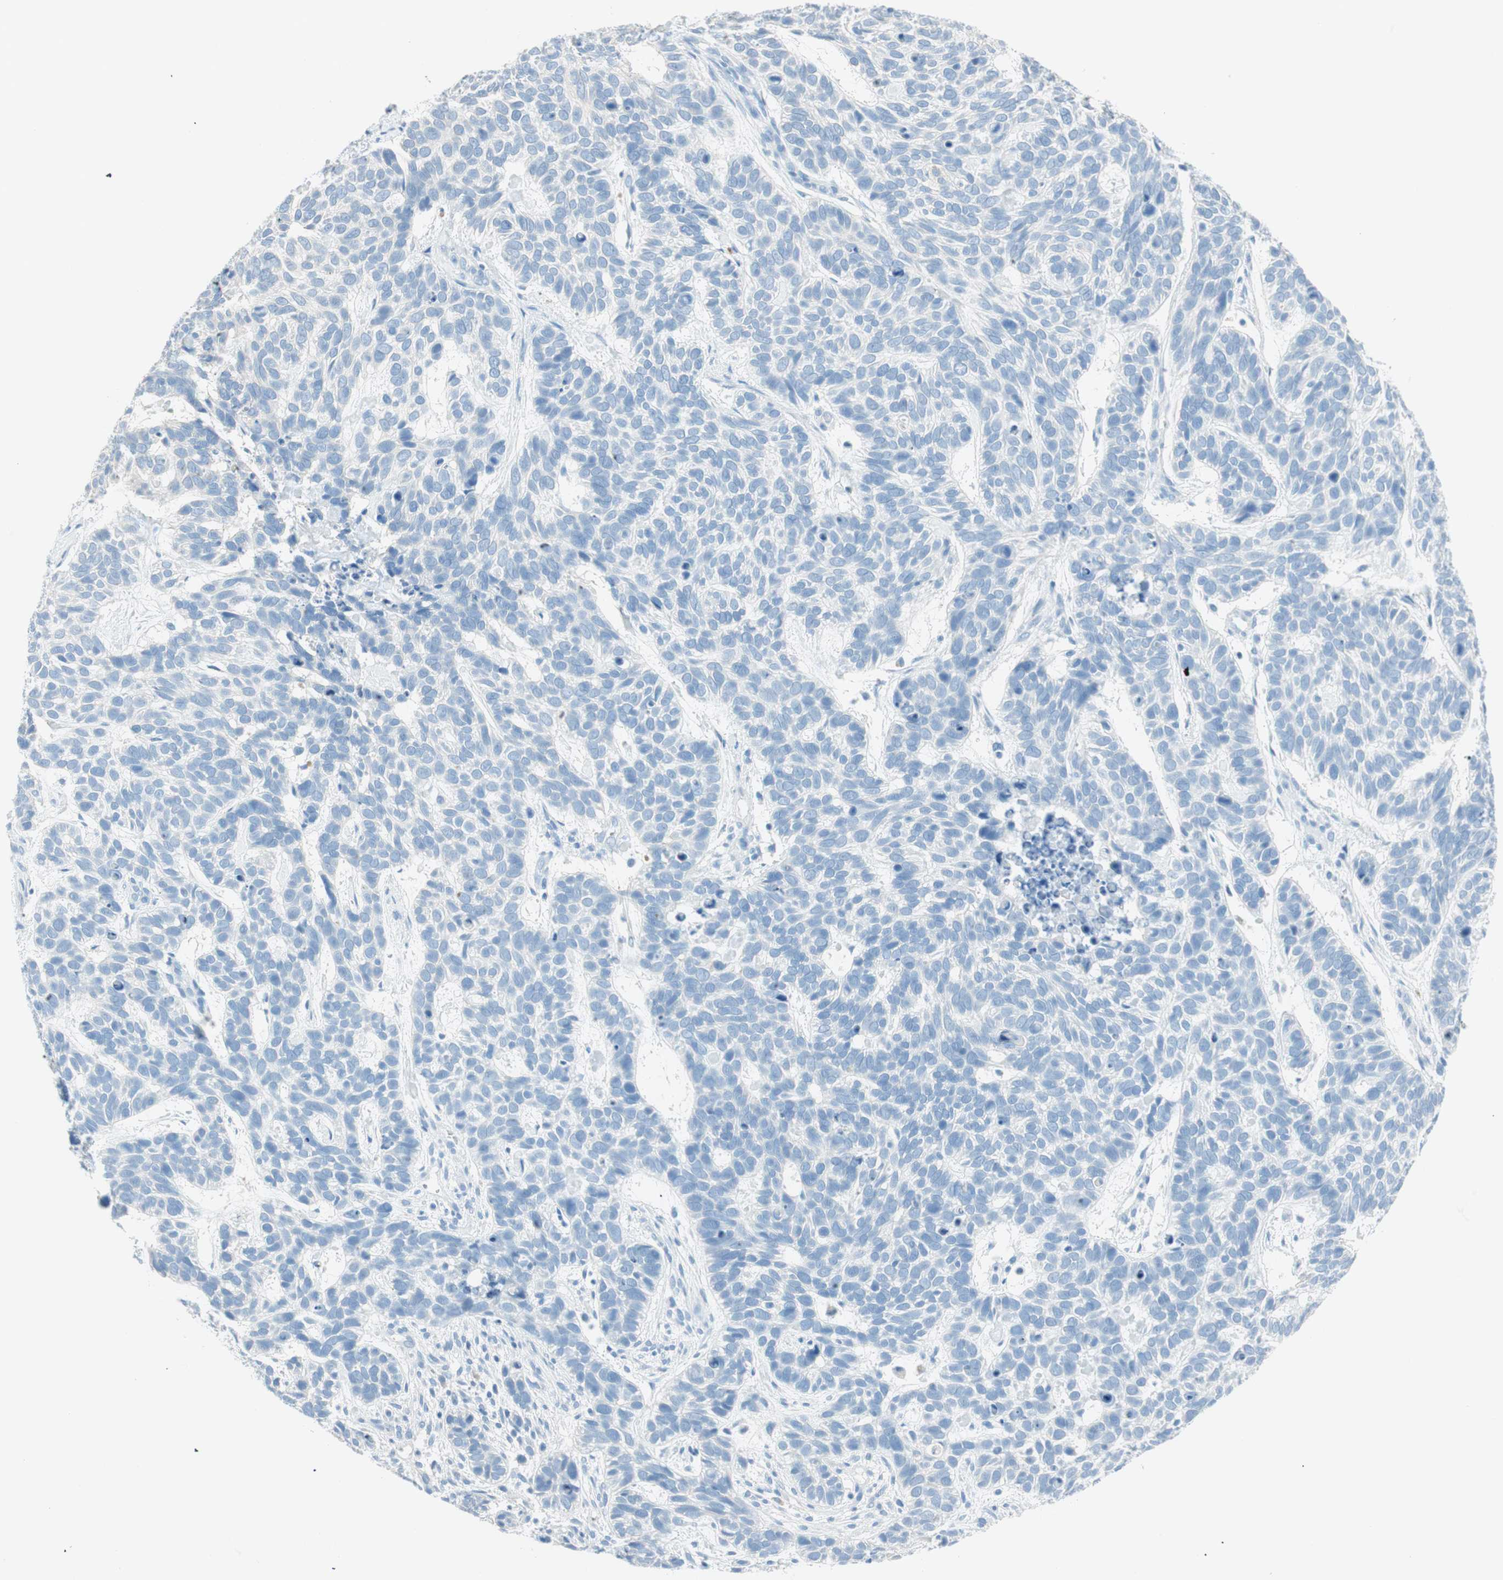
{"staining": {"intensity": "negative", "quantity": "none", "location": "none"}, "tissue": "skin cancer", "cell_type": "Tumor cells", "image_type": "cancer", "snomed": [{"axis": "morphology", "description": "Basal cell carcinoma"}, {"axis": "topography", "description": "Skin"}], "caption": "High power microscopy histopathology image of an IHC photomicrograph of skin cancer, revealing no significant expression in tumor cells.", "gene": "TNFRSF13C", "patient": {"sex": "male", "age": 87}}